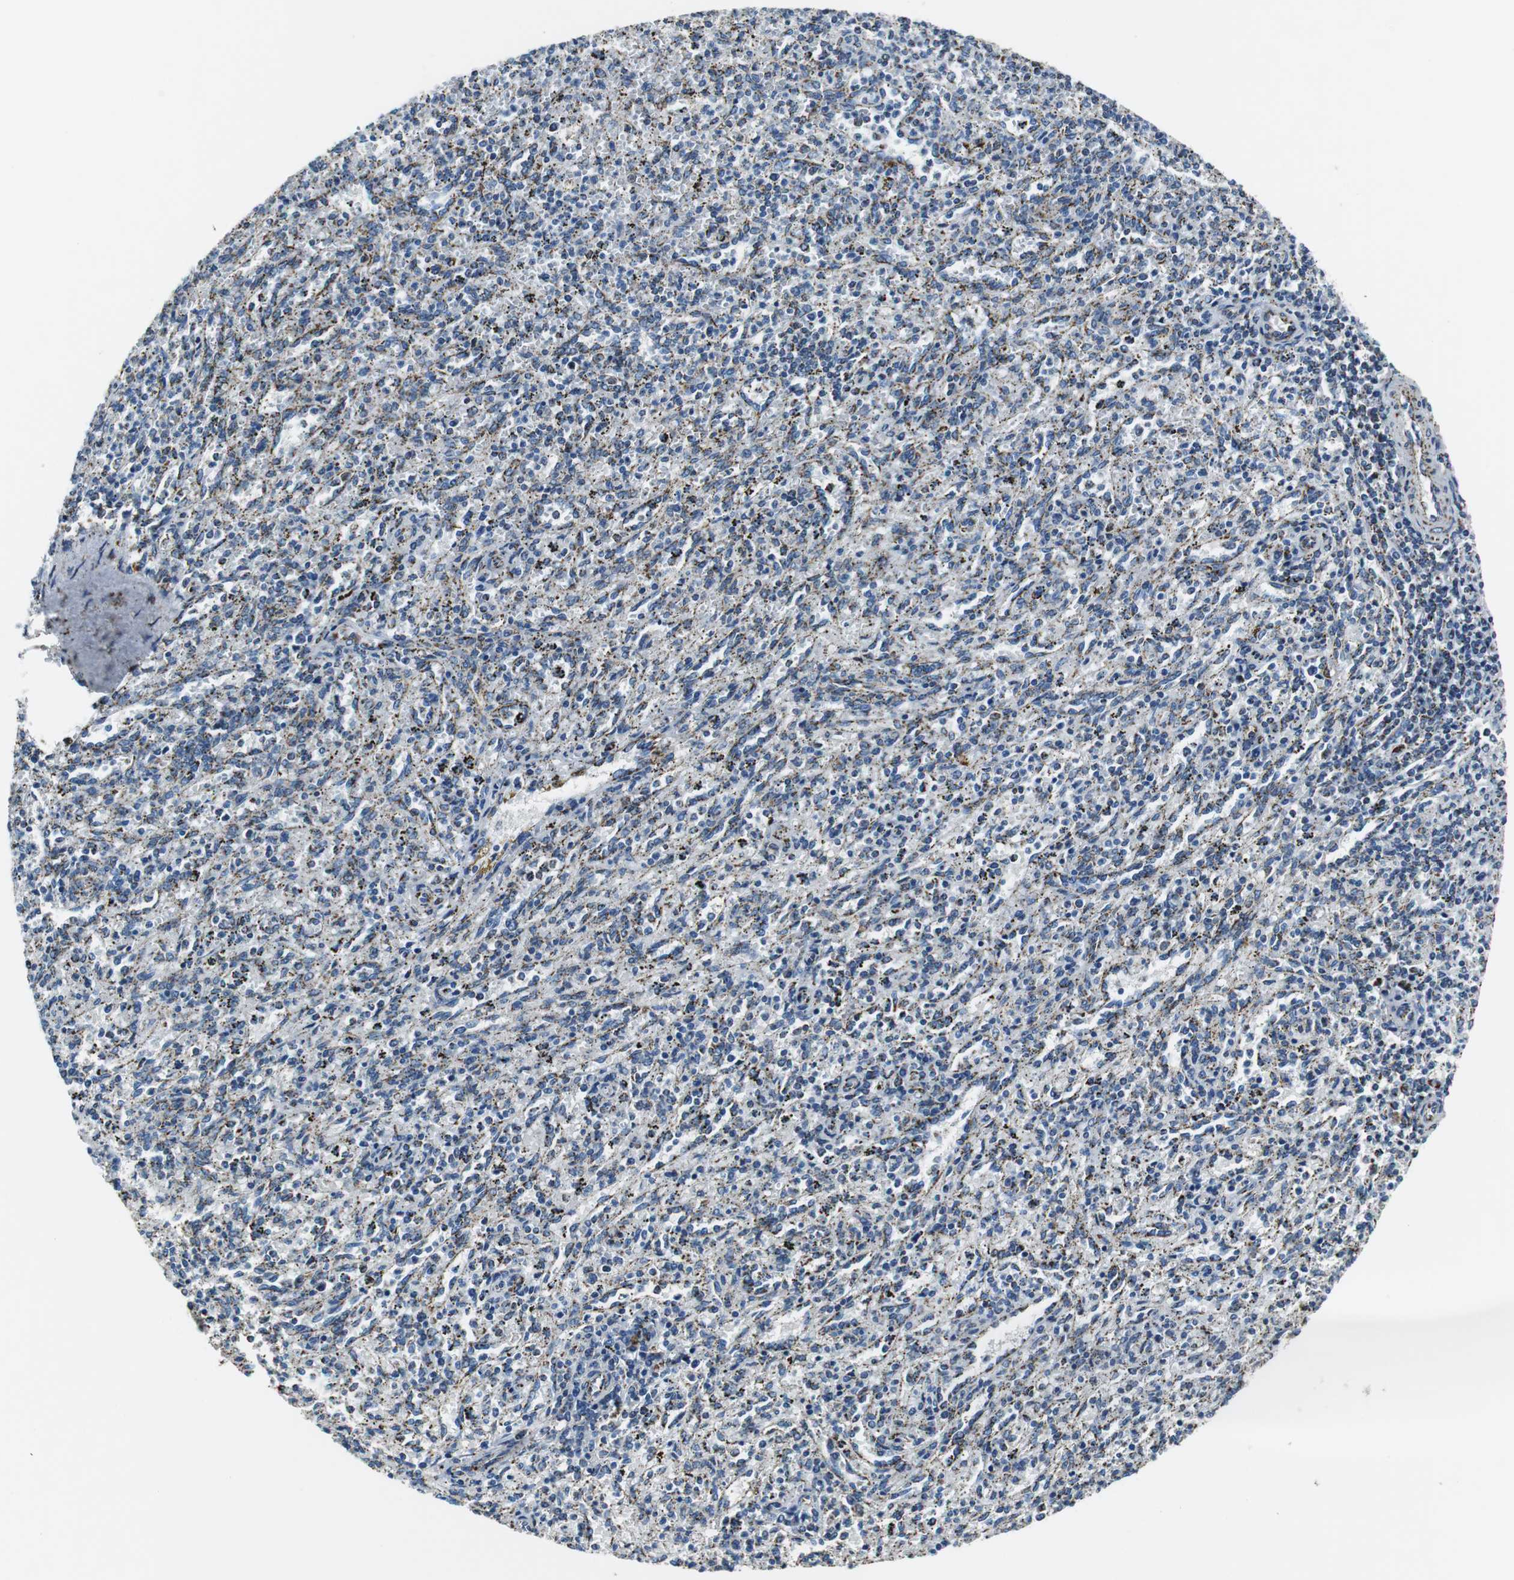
{"staining": {"intensity": "strong", "quantity": "25%-75%", "location": "cytoplasmic/membranous"}, "tissue": "spleen", "cell_type": "Cells in red pulp", "image_type": "normal", "snomed": [{"axis": "morphology", "description": "Normal tissue, NOS"}, {"axis": "topography", "description": "Spleen"}], "caption": "Immunohistochemistry (IHC) image of unremarkable spleen: human spleen stained using IHC exhibits high levels of strong protein expression localized specifically in the cytoplasmic/membranous of cells in red pulp, appearing as a cytoplasmic/membranous brown color.", "gene": "C1QTNF7", "patient": {"sex": "female", "age": 10}}